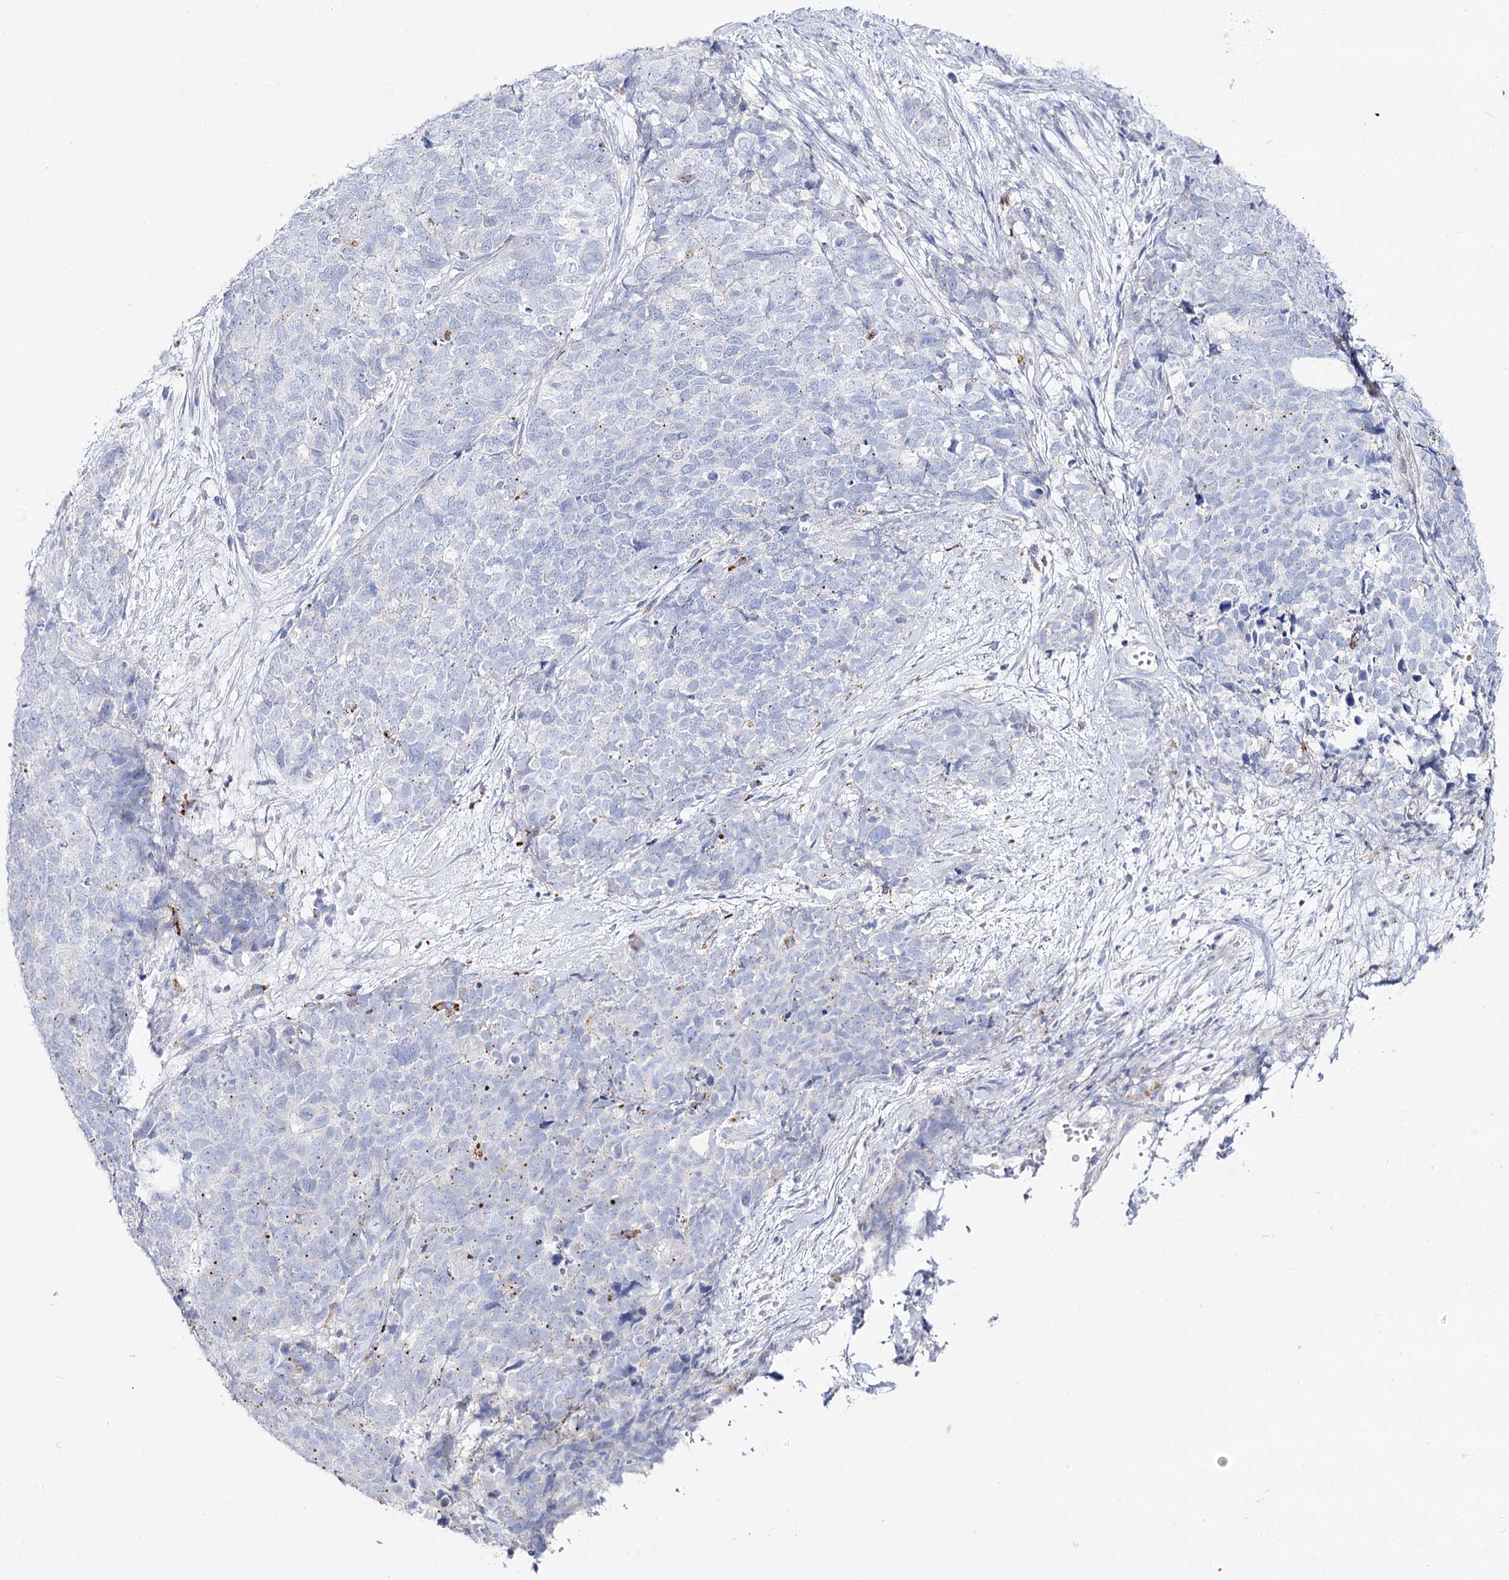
{"staining": {"intensity": "negative", "quantity": "none", "location": "none"}, "tissue": "cervical cancer", "cell_type": "Tumor cells", "image_type": "cancer", "snomed": [{"axis": "morphology", "description": "Squamous cell carcinoma, NOS"}, {"axis": "topography", "description": "Cervix"}], "caption": "High power microscopy image of an IHC photomicrograph of cervical cancer, revealing no significant staining in tumor cells. Nuclei are stained in blue.", "gene": "SLC3A1", "patient": {"sex": "female", "age": 63}}